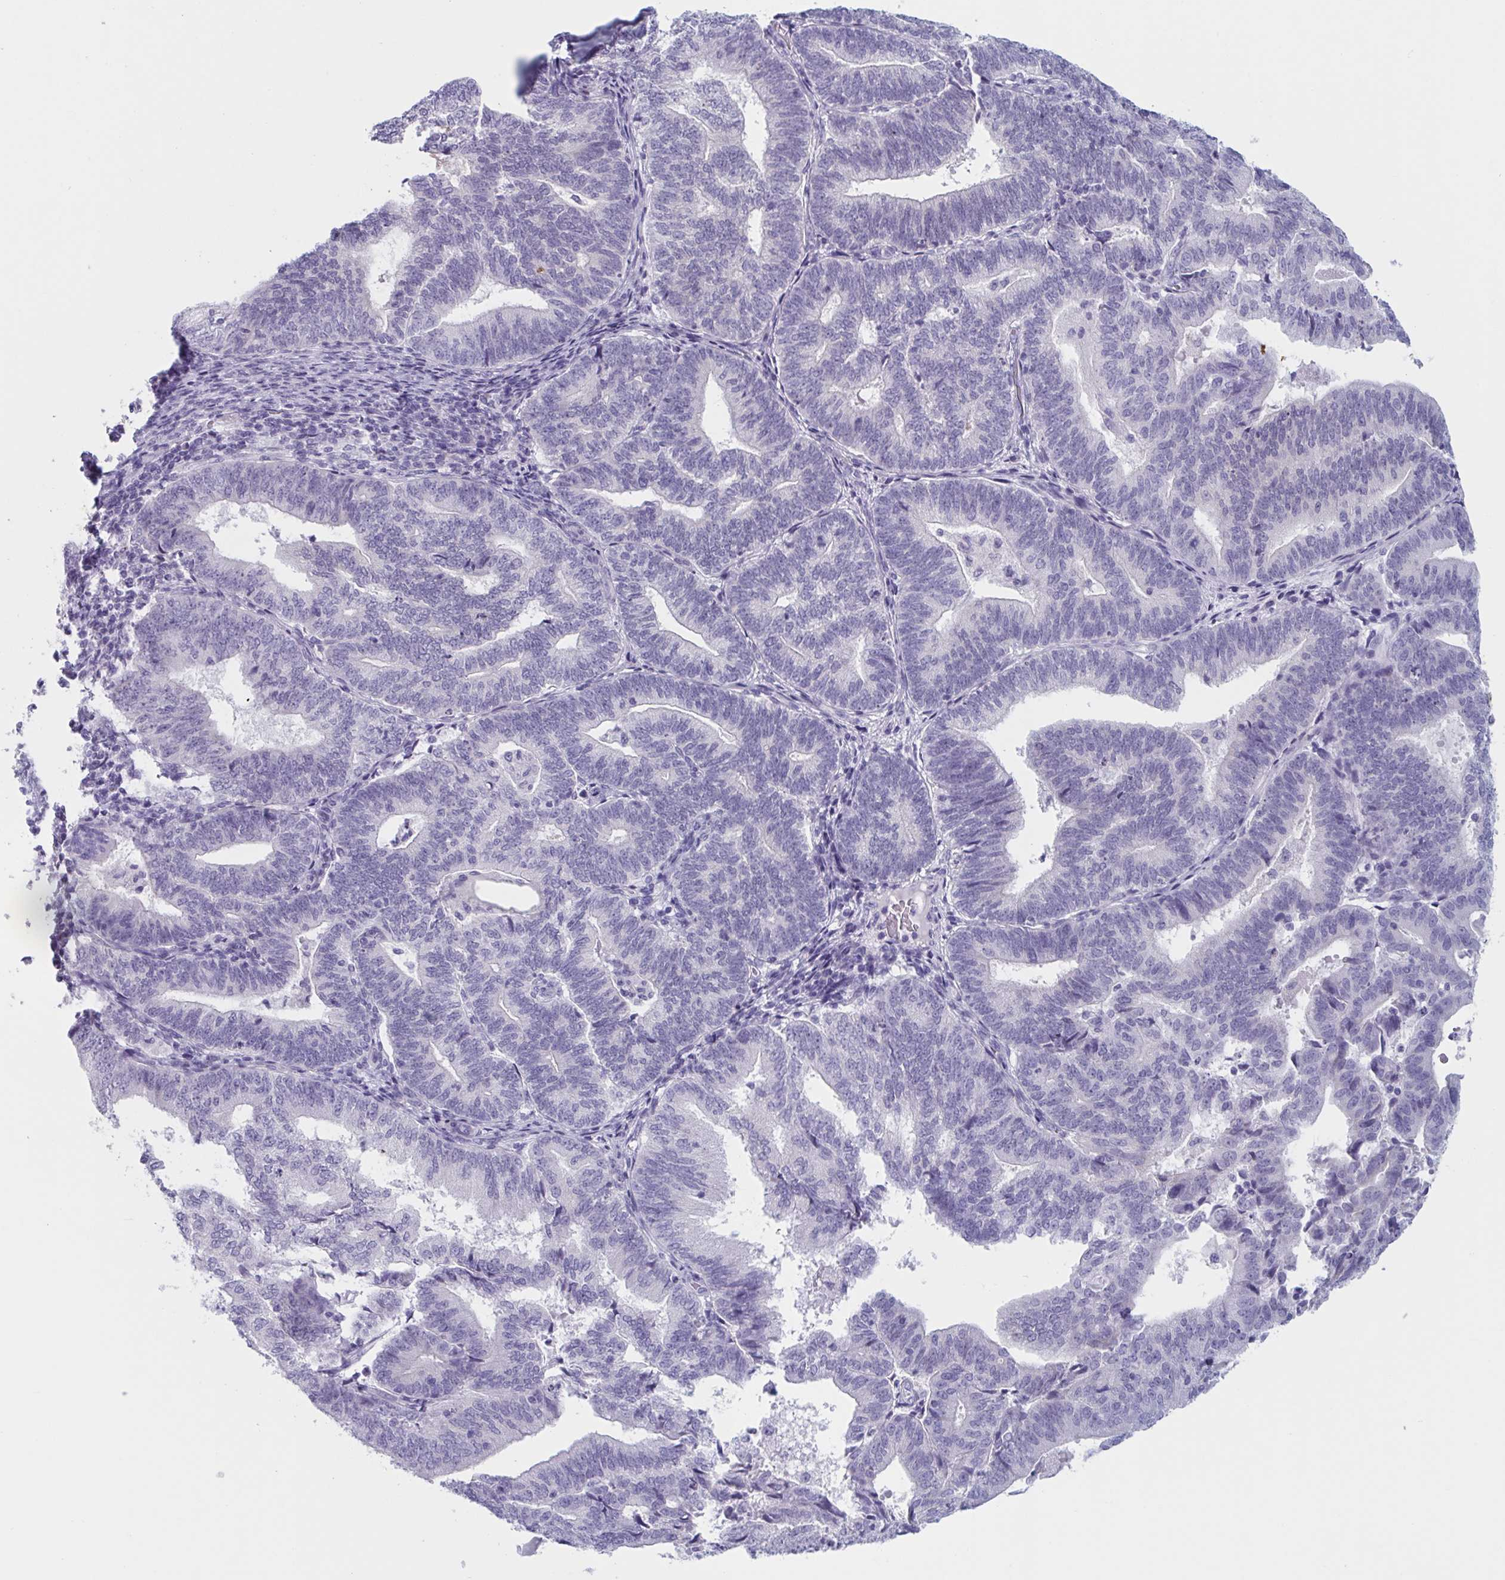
{"staining": {"intensity": "negative", "quantity": "none", "location": "none"}, "tissue": "endometrial cancer", "cell_type": "Tumor cells", "image_type": "cancer", "snomed": [{"axis": "morphology", "description": "Adenocarcinoma, NOS"}, {"axis": "topography", "description": "Endometrium"}], "caption": "There is no significant staining in tumor cells of endometrial adenocarcinoma. (Brightfield microscopy of DAB IHC at high magnification).", "gene": "HSD11B2", "patient": {"sex": "female", "age": 70}}